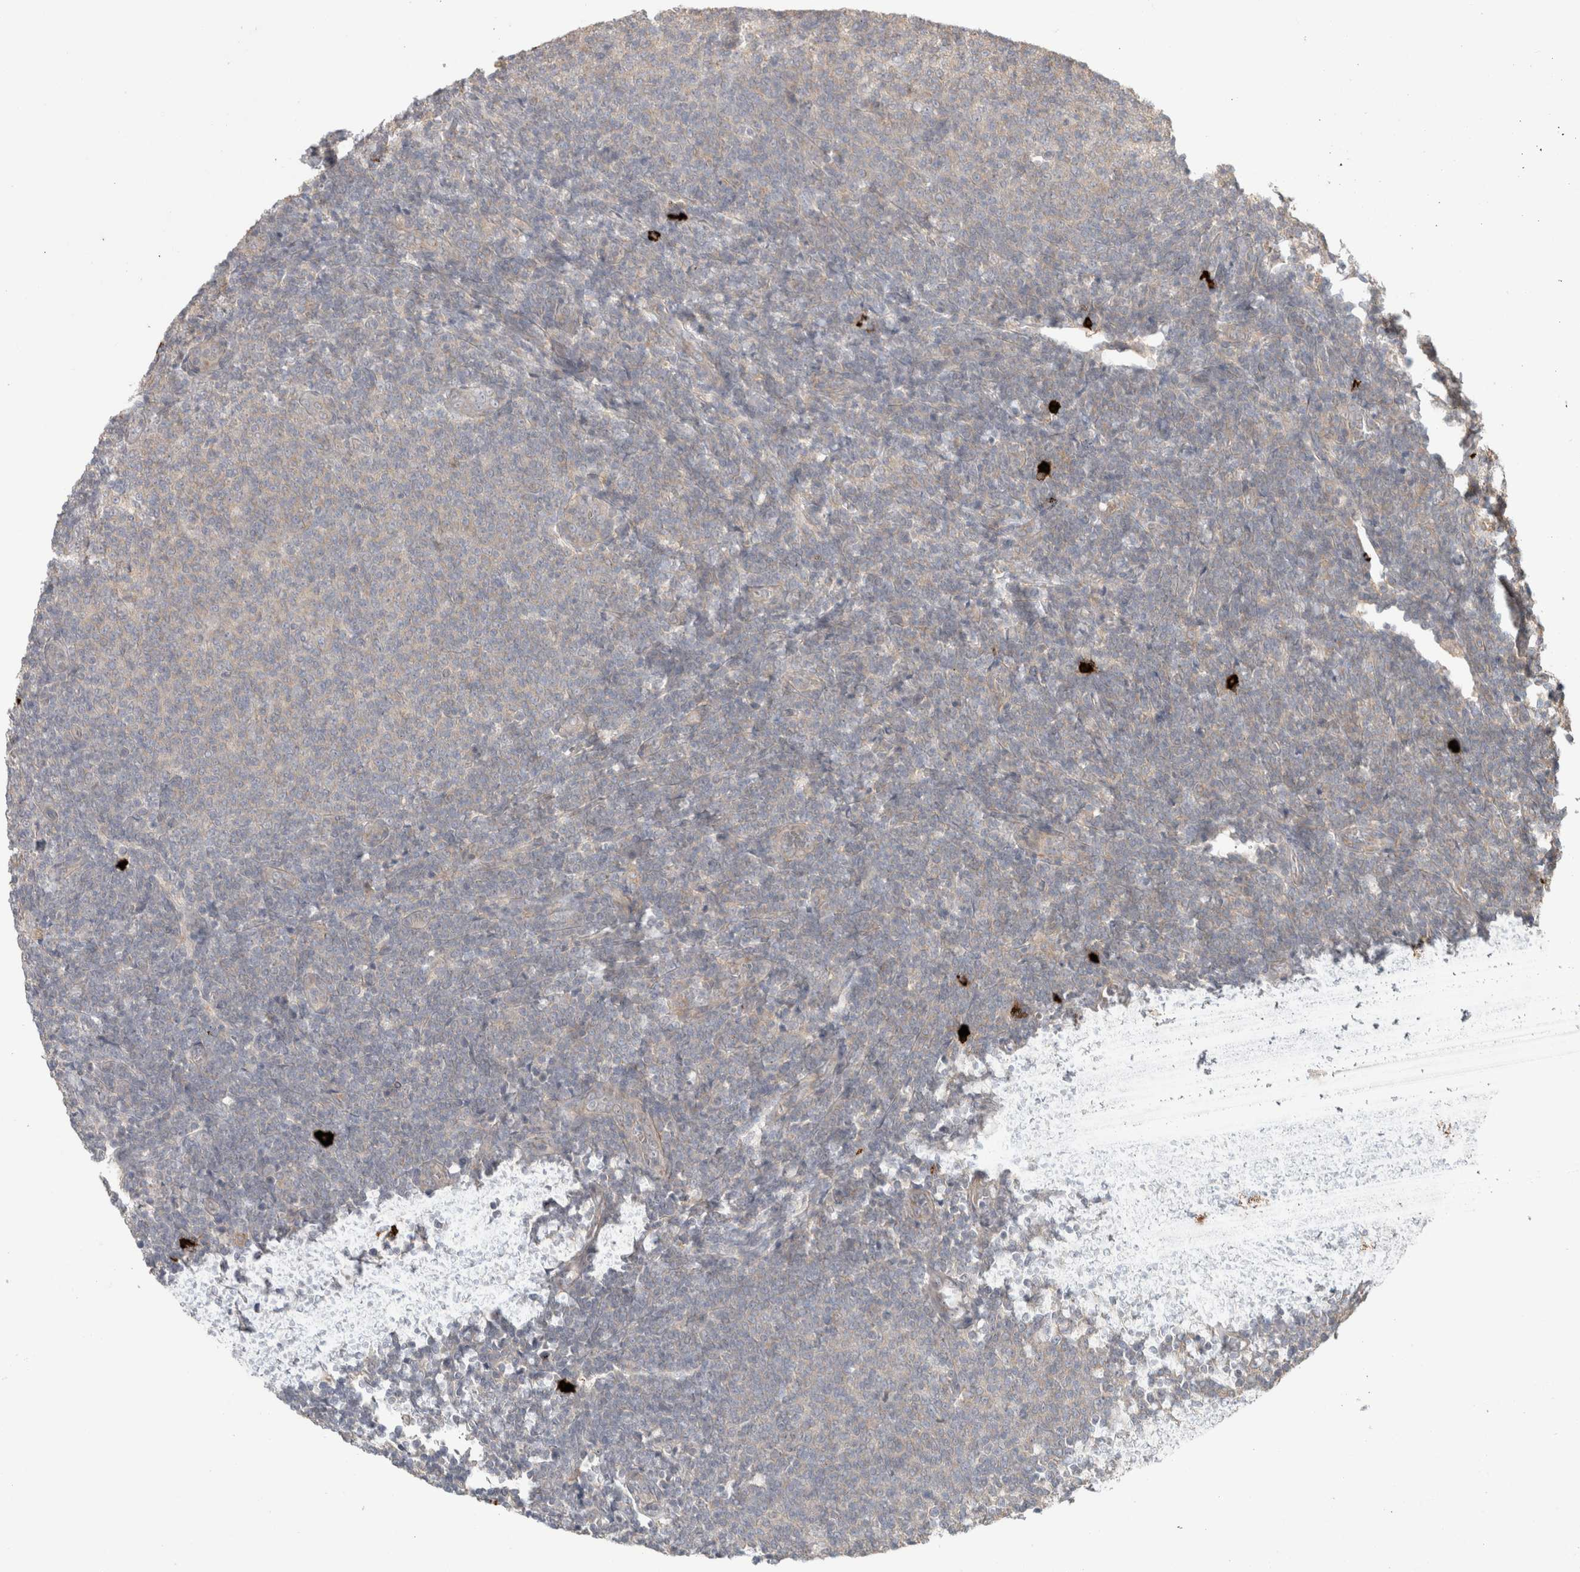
{"staining": {"intensity": "weak", "quantity": "<25%", "location": "cytoplasmic/membranous"}, "tissue": "lymphoma", "cell_type": "Tumor cells", "image_type": "cancer", "snomed": [{"axis": "morphology", "description": "Malignant lymphoma, non-Hodgkin's type, Low grade"}, {"axis": "topography", "description": "Lymph node"}], "caption": "High magnification brightfield microscopy of lymphoma stained with DAB (3,3'-diaminobenzidine) (brown) and counterstained with hematoxylin (blue): tumor cells show no significant expression.", "gene": "HSPG2", "patient": {"sex": "male", "age": 66}}